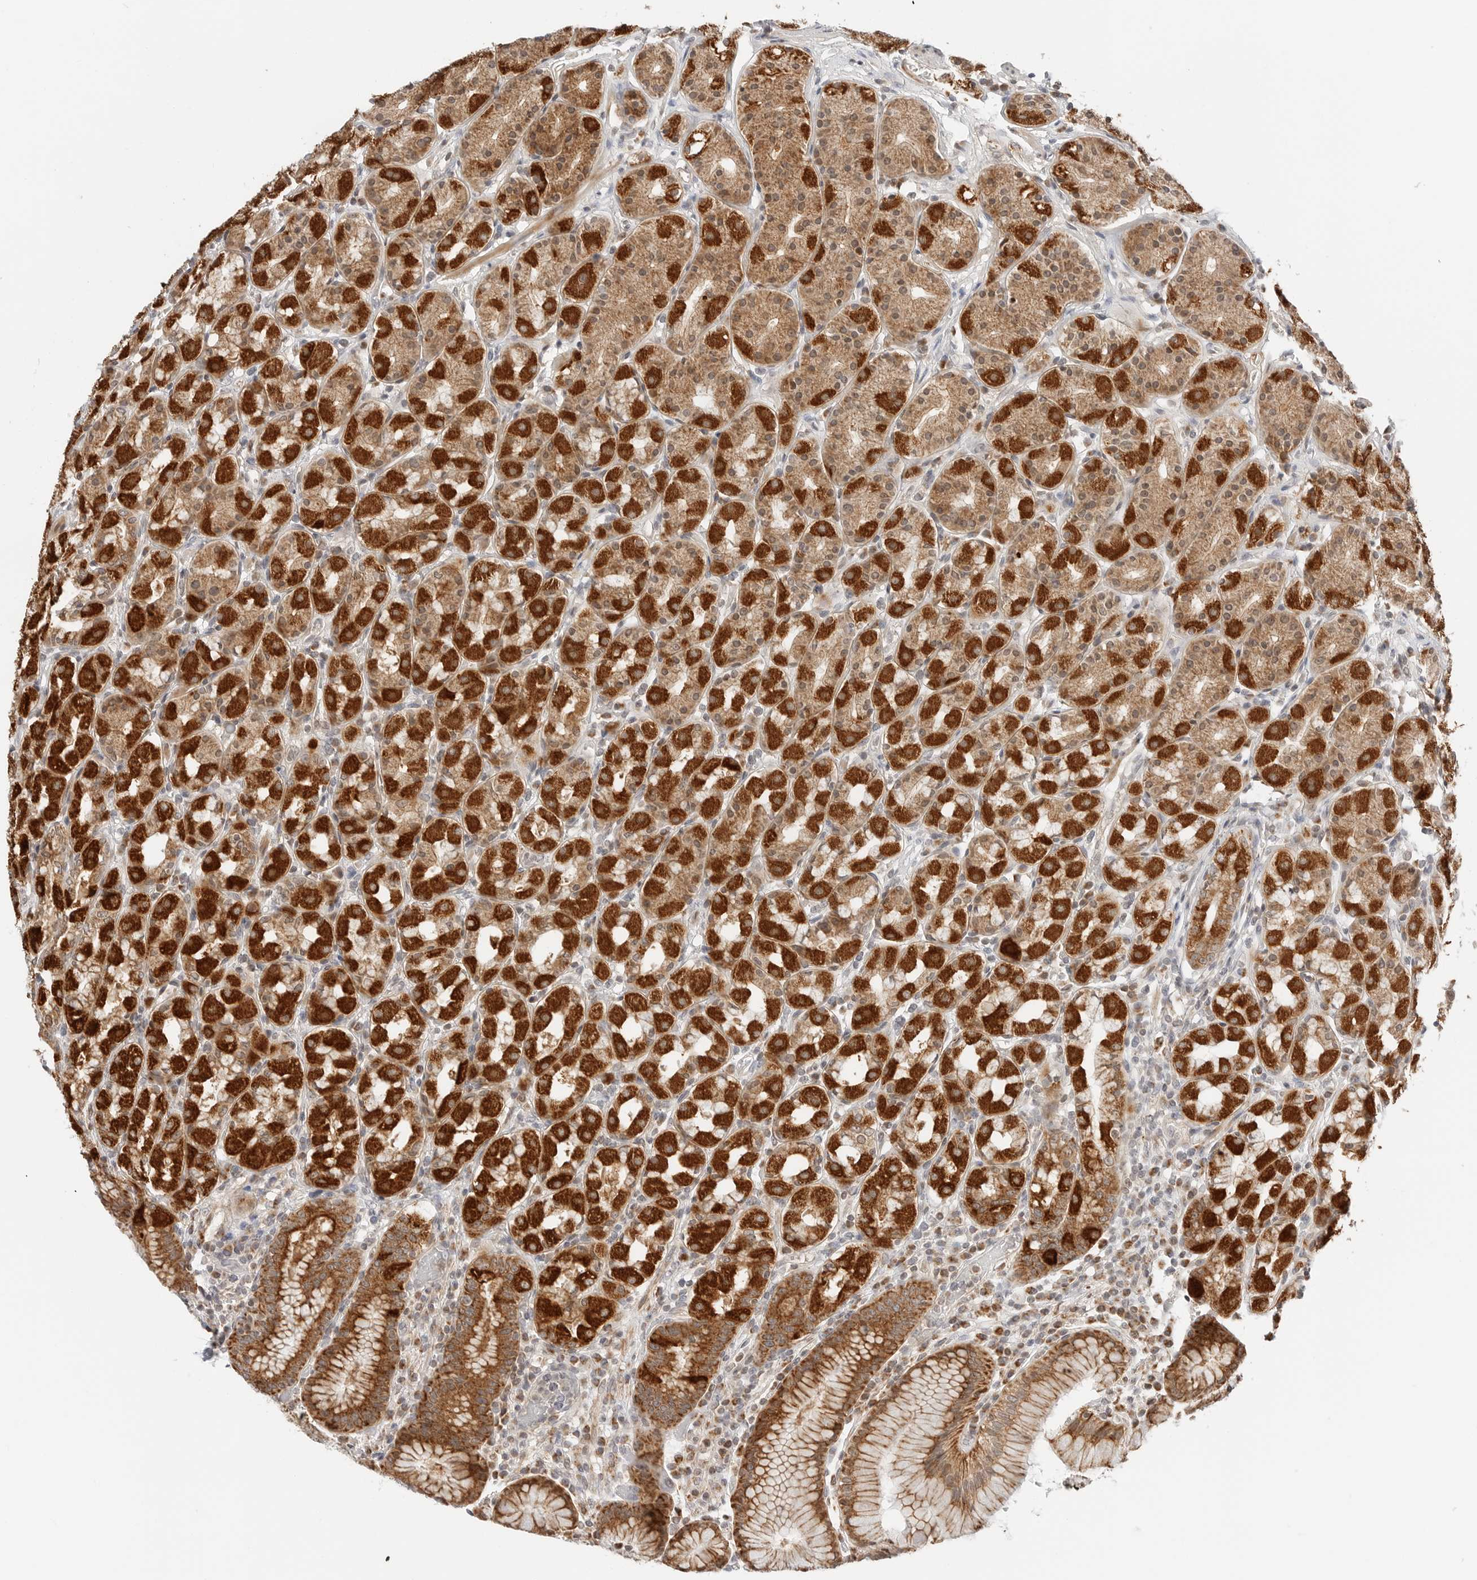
{"staining": {"intensity": "strong", "quantity": ">75%", "location": "cytoplasmic/membranous"}, "tissue": "stomach", "cell_type": "Glandular cells", "image_type": "normal", "snomed": [{"axis": "morphology", "description": "Normal tissue, NOS"}, {"axis": "topography", "description": "Stomach, lower"}], "caption": "The micrograph reveals staining of benign stomach, revealing strong cytoplasmic/membranous protein positivity (brown color) within glandular cells.", "gene": "DYRK4", "patient": {"sex": "female", "age": 56}}